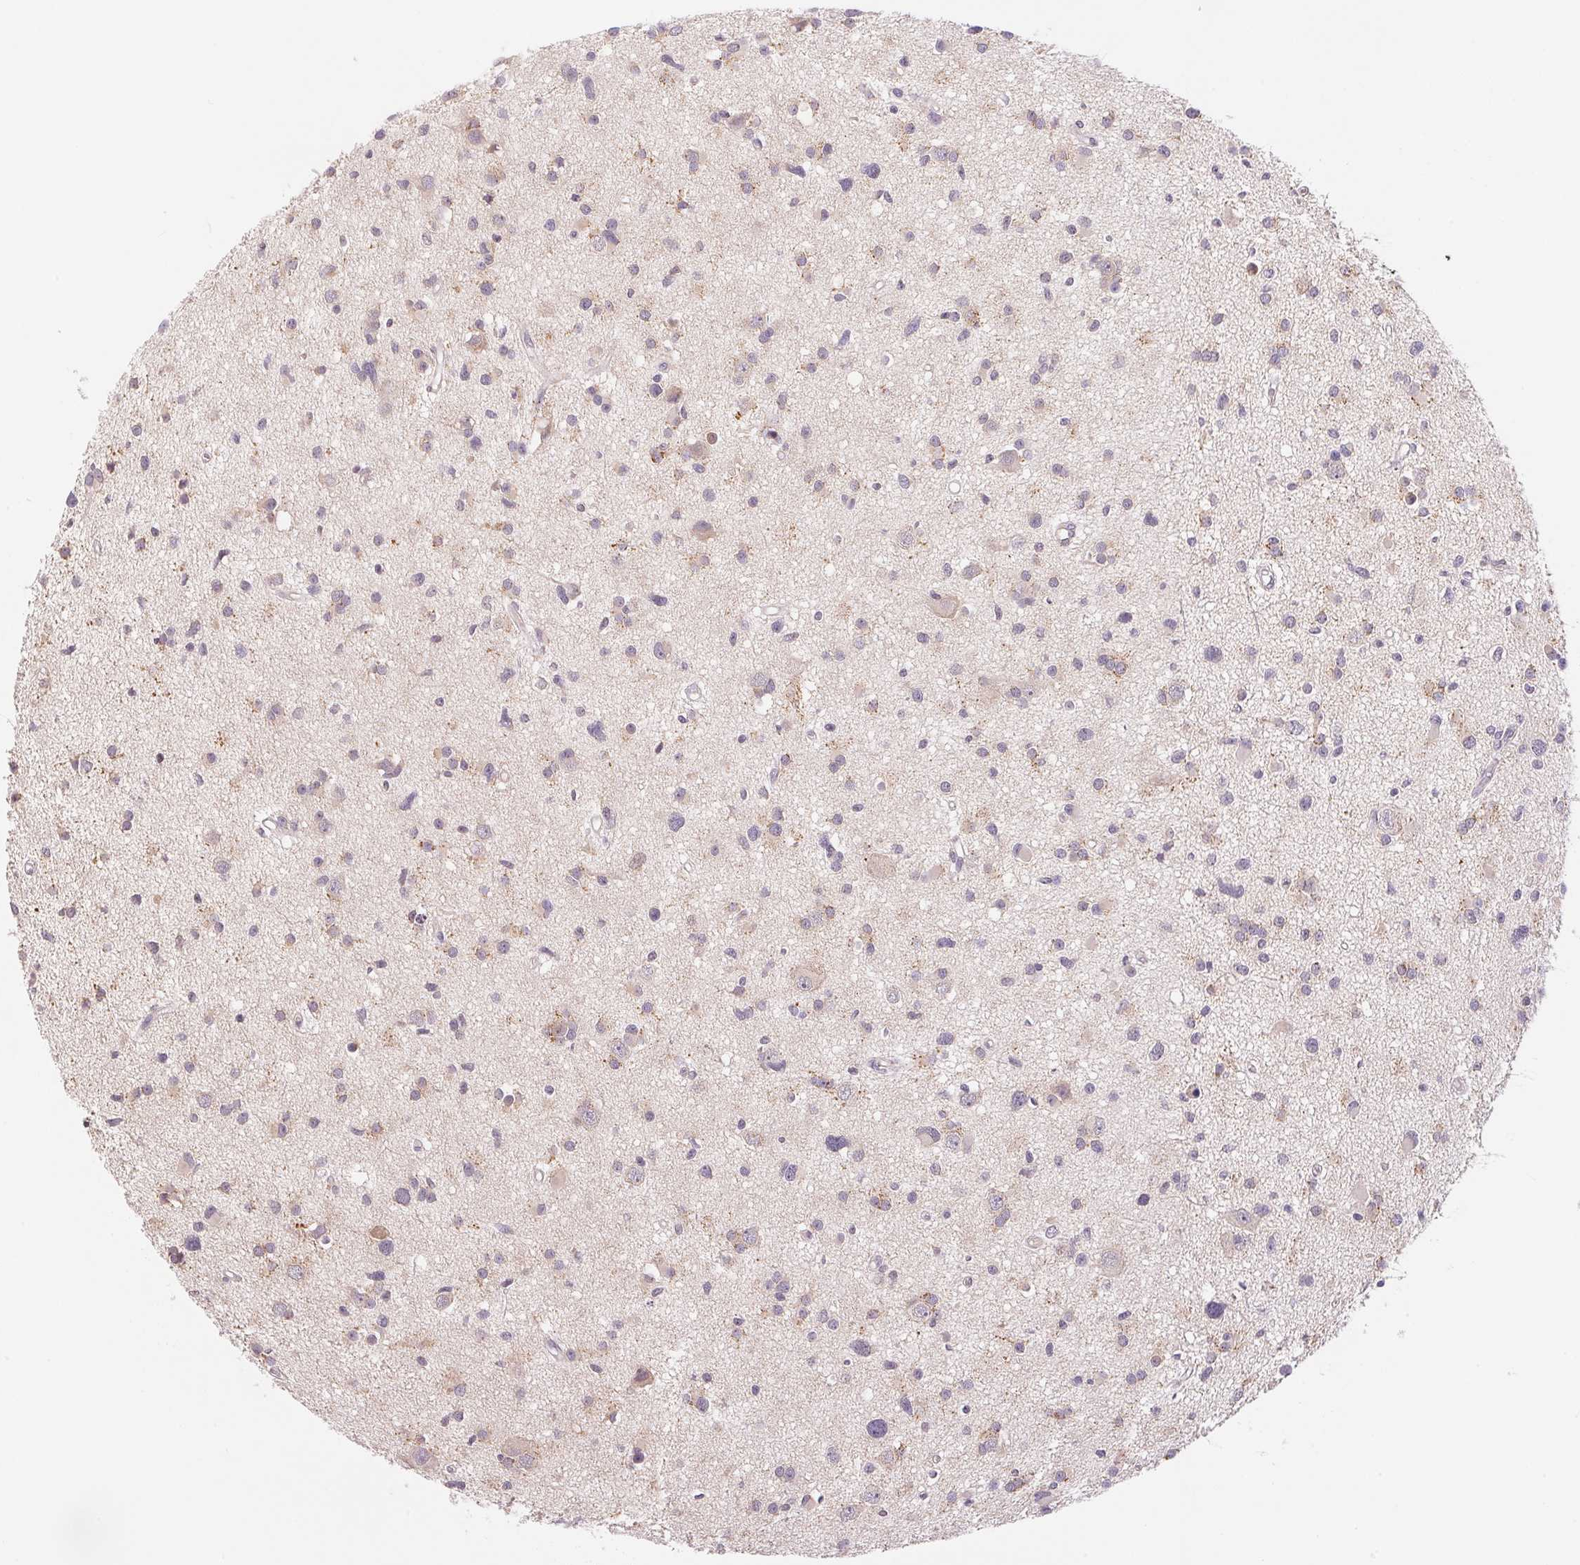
{"staining": {"intensity": "weak", "quantity": "25%-75%", "location": "cytoplasmic/membranous"}, "tissue": "glioma", "cell_type": "Tumor cells", "image_type": "cancer", "snomed": [{"axis": "morphology", "description": "Glioma, malignant, High grade"}, {"axis": "topography", "description": "Brain"}], "caption": "Glioma tissue reveals weak cytoplasmic/membranous positivity in approximately 25%-75% of tumor cells, visualized by immunohistochemistry.", "gene": "BNIP5", "patient": {"sex": "male", "age": 54}}